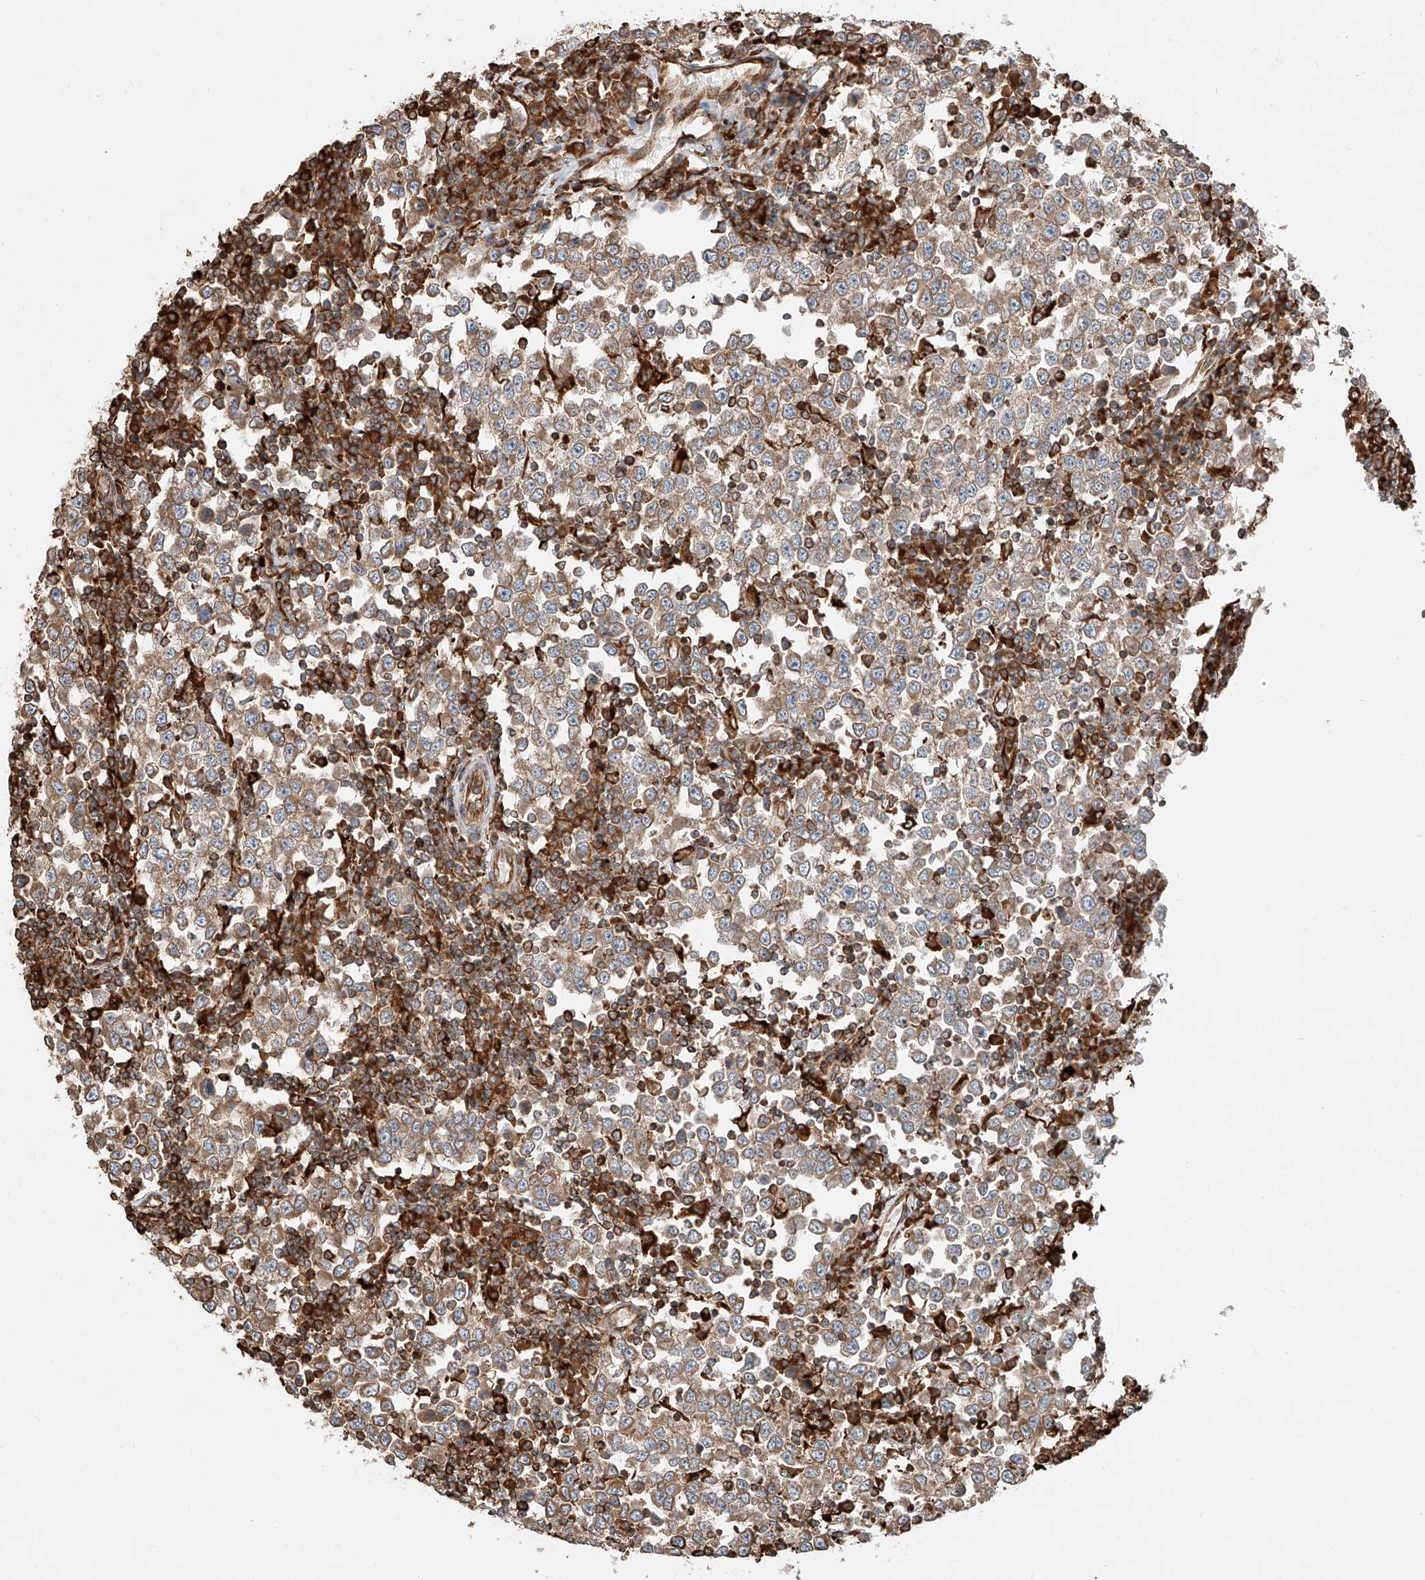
{"staining": {"intensity": "moderate", "quantity": "25%-75%", "location": "cytoplasmic/membranous"}, "tissue": "testis cancer", "cell_type": "Tumor cells", "image_type": "cancer", "snomed": [{"axis": "morphology", "description": "Seminoma, NOS"}, {"axis": "topography", "description": "Testis"}], "caption": "A histopathology image showing moderate cytoplasmic/membranous expression in approximately 25%-75% of tumor cells in testis seminoma, as visualized by brown immunohistochemical staining.", "gene": "ZNF84", "patient": {"sex": "male", "age": 65}}